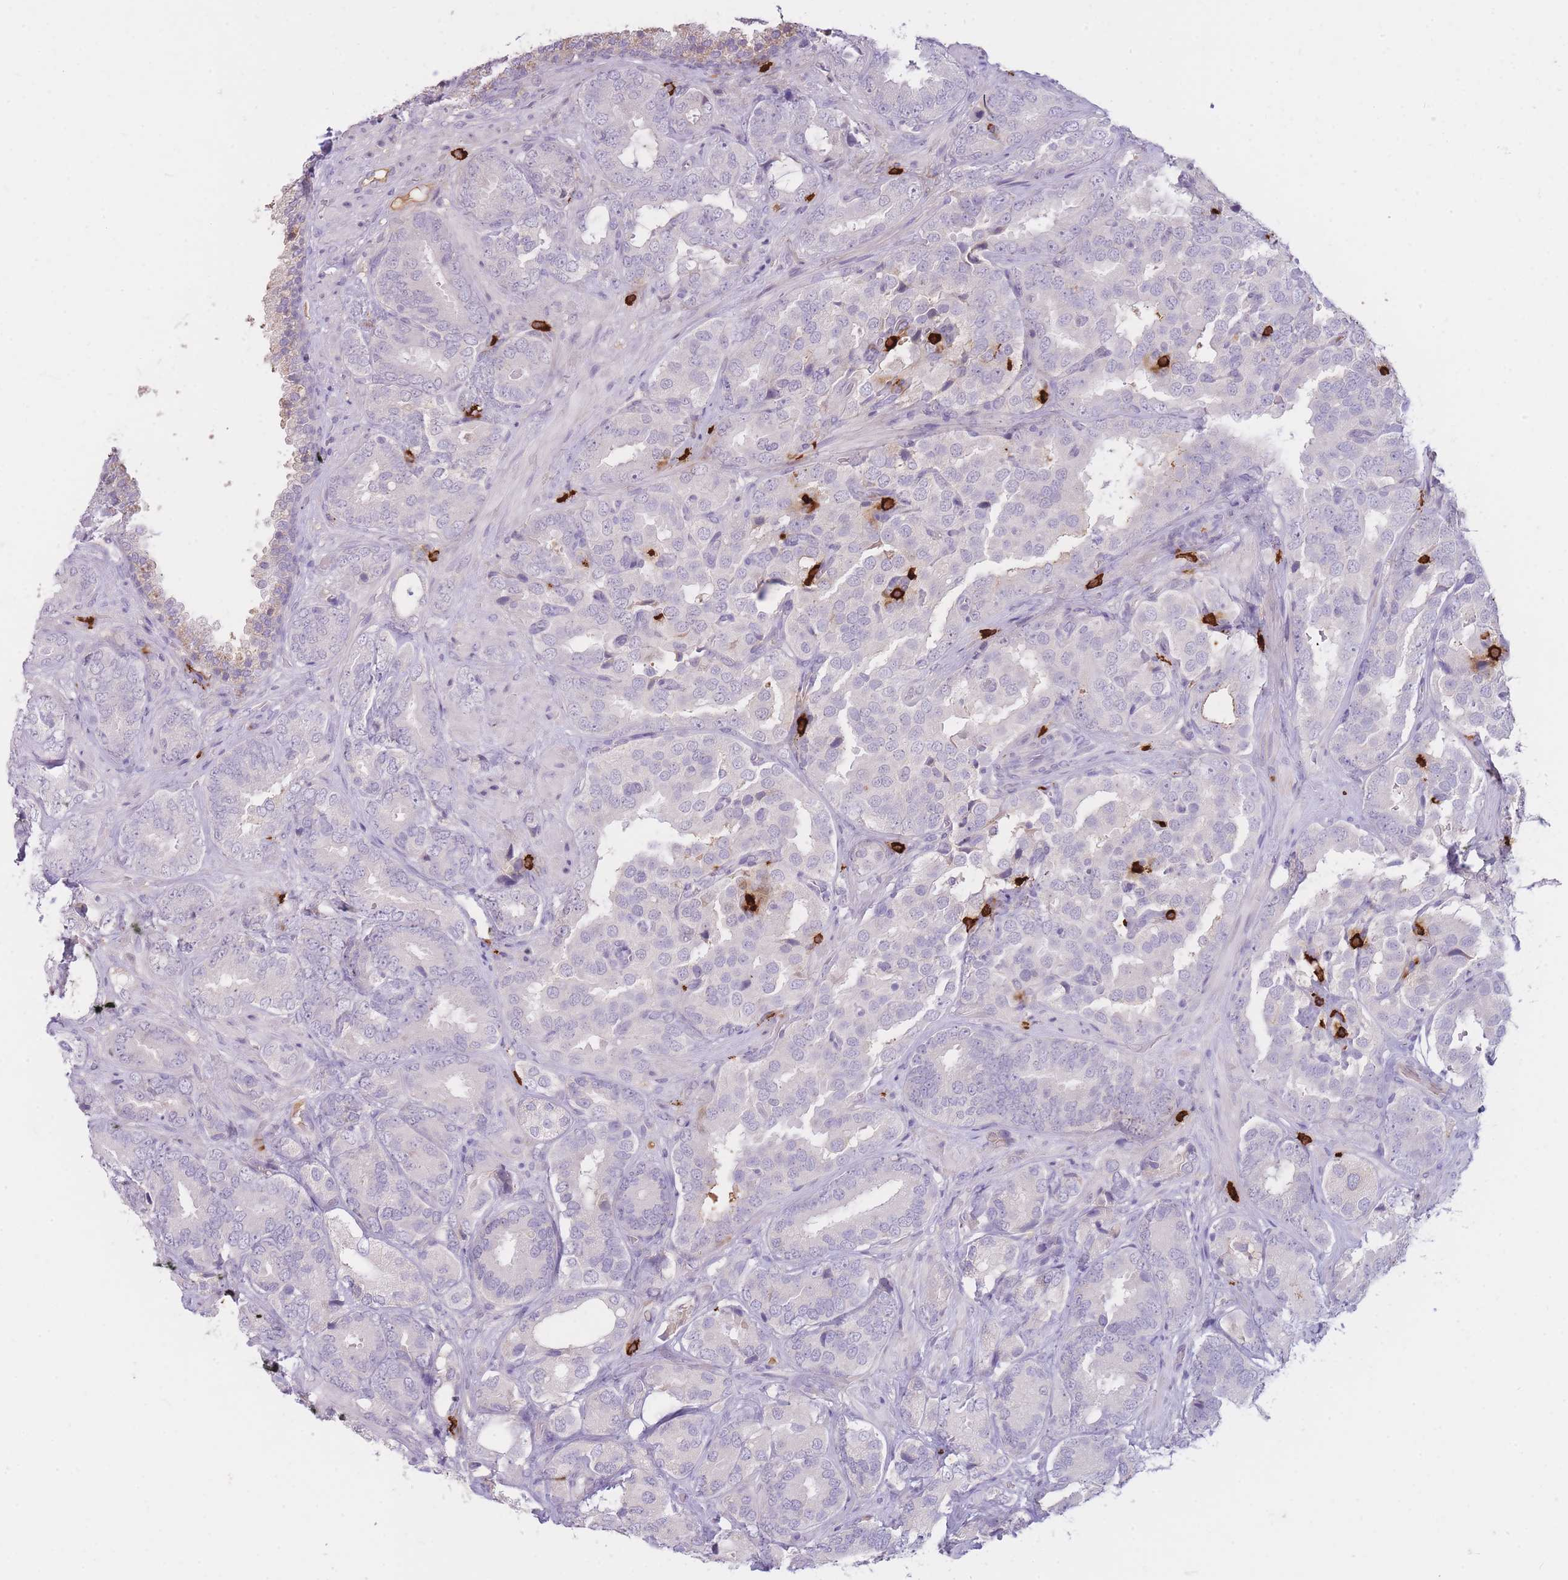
{"staining": {"intensity": "negative", "quantity": "none", "location": "none"}, "tissue": "prostate cancer", "cell_type": "Tumor cells", "image_type": "cancer", "snomed": [{"axis": "morphology", "description": "Adenocarcinoma, High grade"}, {"axis": "topography", "description": "Prostate"}], "caption": "Prostate cancer (high-grade adenocarcinoma) was stained to show a protein in brown. There is no significant positivity in tumor cells.", "gene": "TPSD1", "patient": {"sex": "male", "age": 71}}